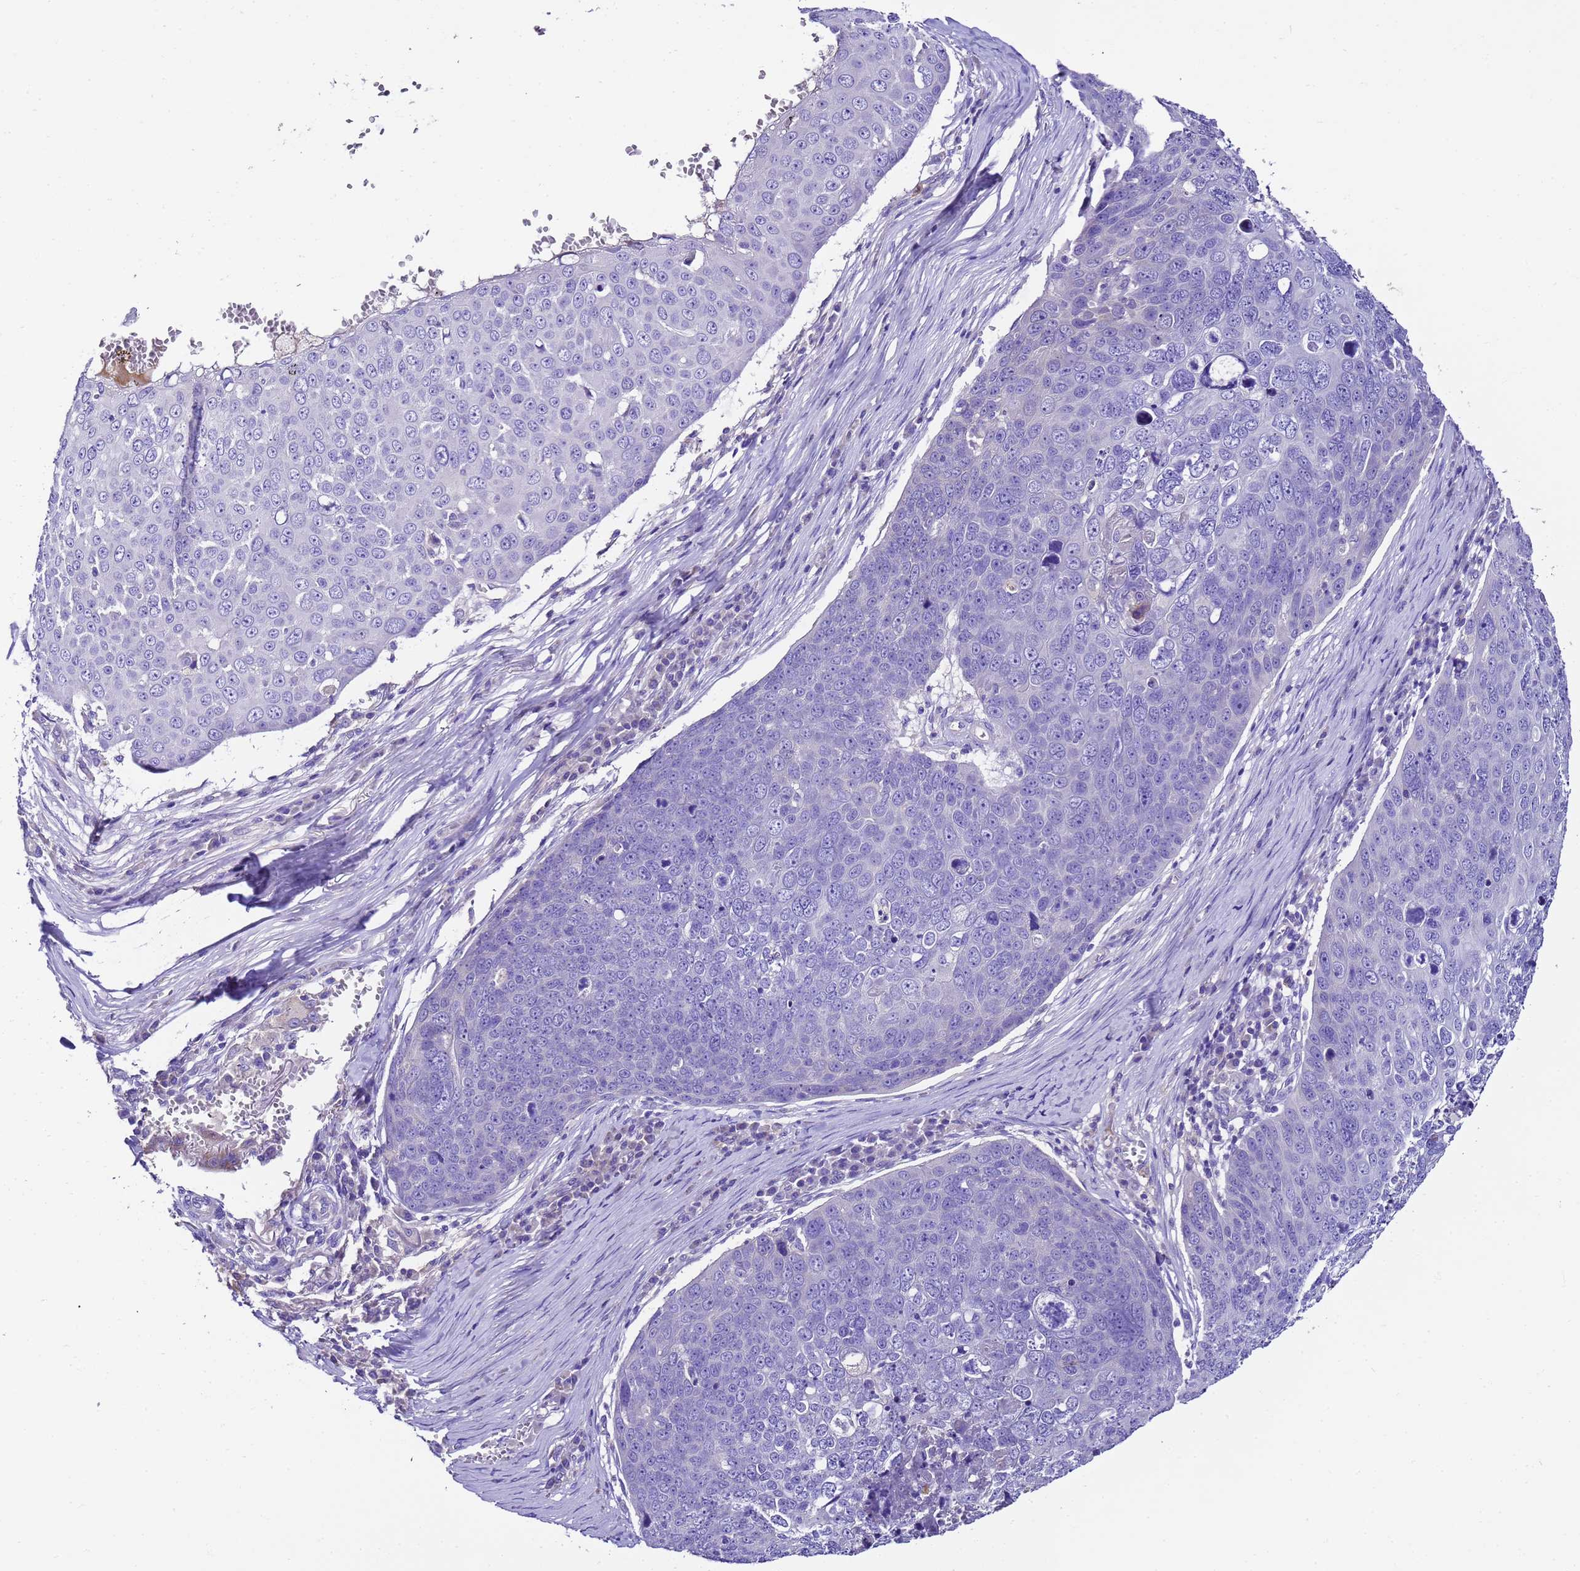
{"staining": {"intensity": "negative", "quantity": "none", "location": "none"}, "tissue": "skin cancer", "cell_type": "Tumor cells", "image_type": "cancer", "snomed": [{"axis": "morphology", "description": "Squamous cell carcinoma, NOS"}, {"axis": "topography", "description": "Skin"}], "caption": "Immunohistochemistry of squamous cell carcinoma (skin) shows no positivity in tumor cells.", "gene": "UGT2A1", "patient": {"sex": "male", "age": 71}}